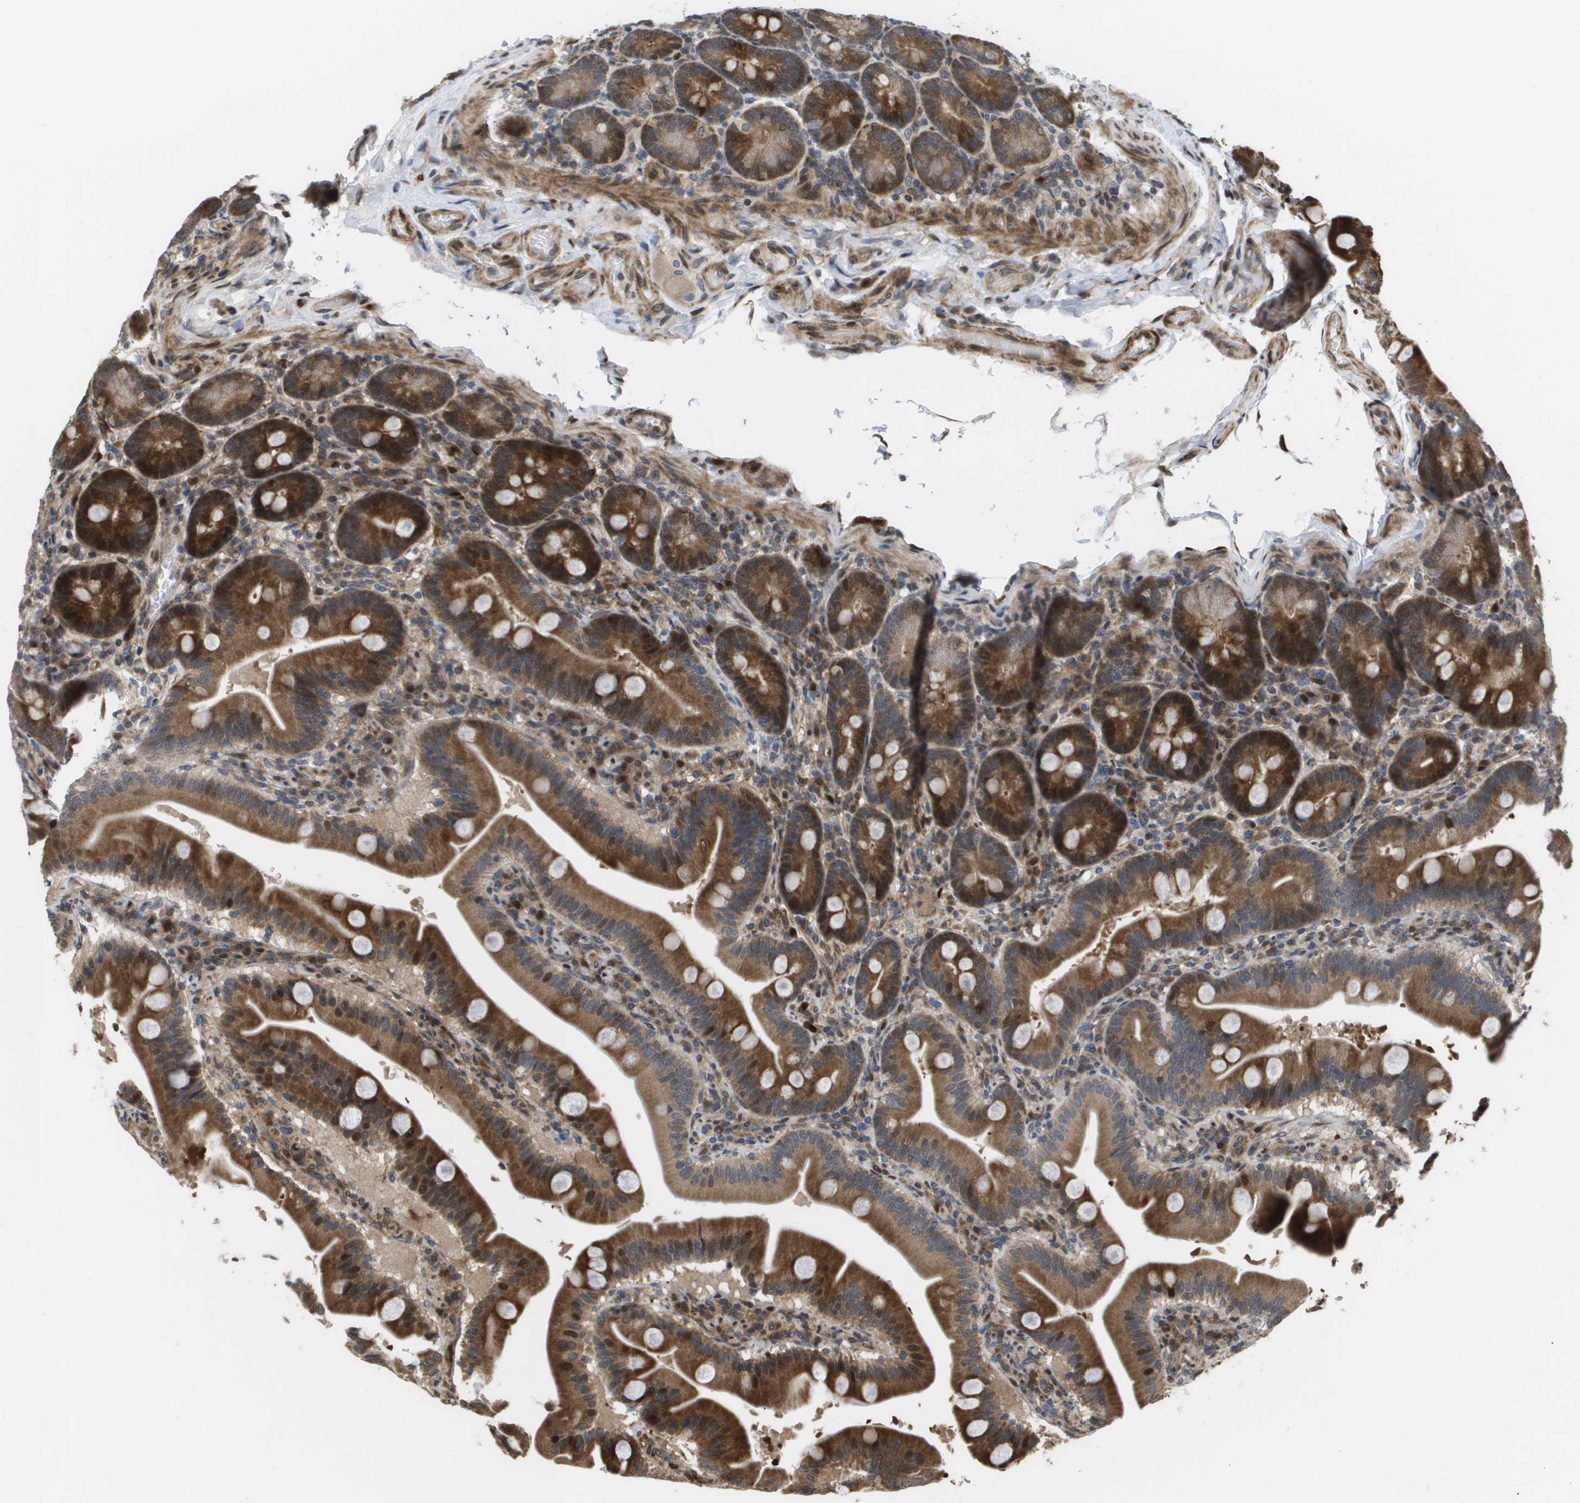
{"staining": {"intensity": "strong", "quantity": ">75%", "location": "cytoplasmic/membranous,nuclear"}, "tissue": "duodenum", "cell_type": "Glandular cells", "image_type": "normal", "snomed": [{"axis": "morphology", "description": "Normal tissue, NOS"}, {"axis": "topography", "description": "Duodenum"}], "caption": "A brown stain highlights strong cytoplasmic/membranous,nuclear expression of a protein in glandular cells of unremarkable human duodenum.", "gene": "AXIN2", "patient": {"sex": "male", "age": 54}}